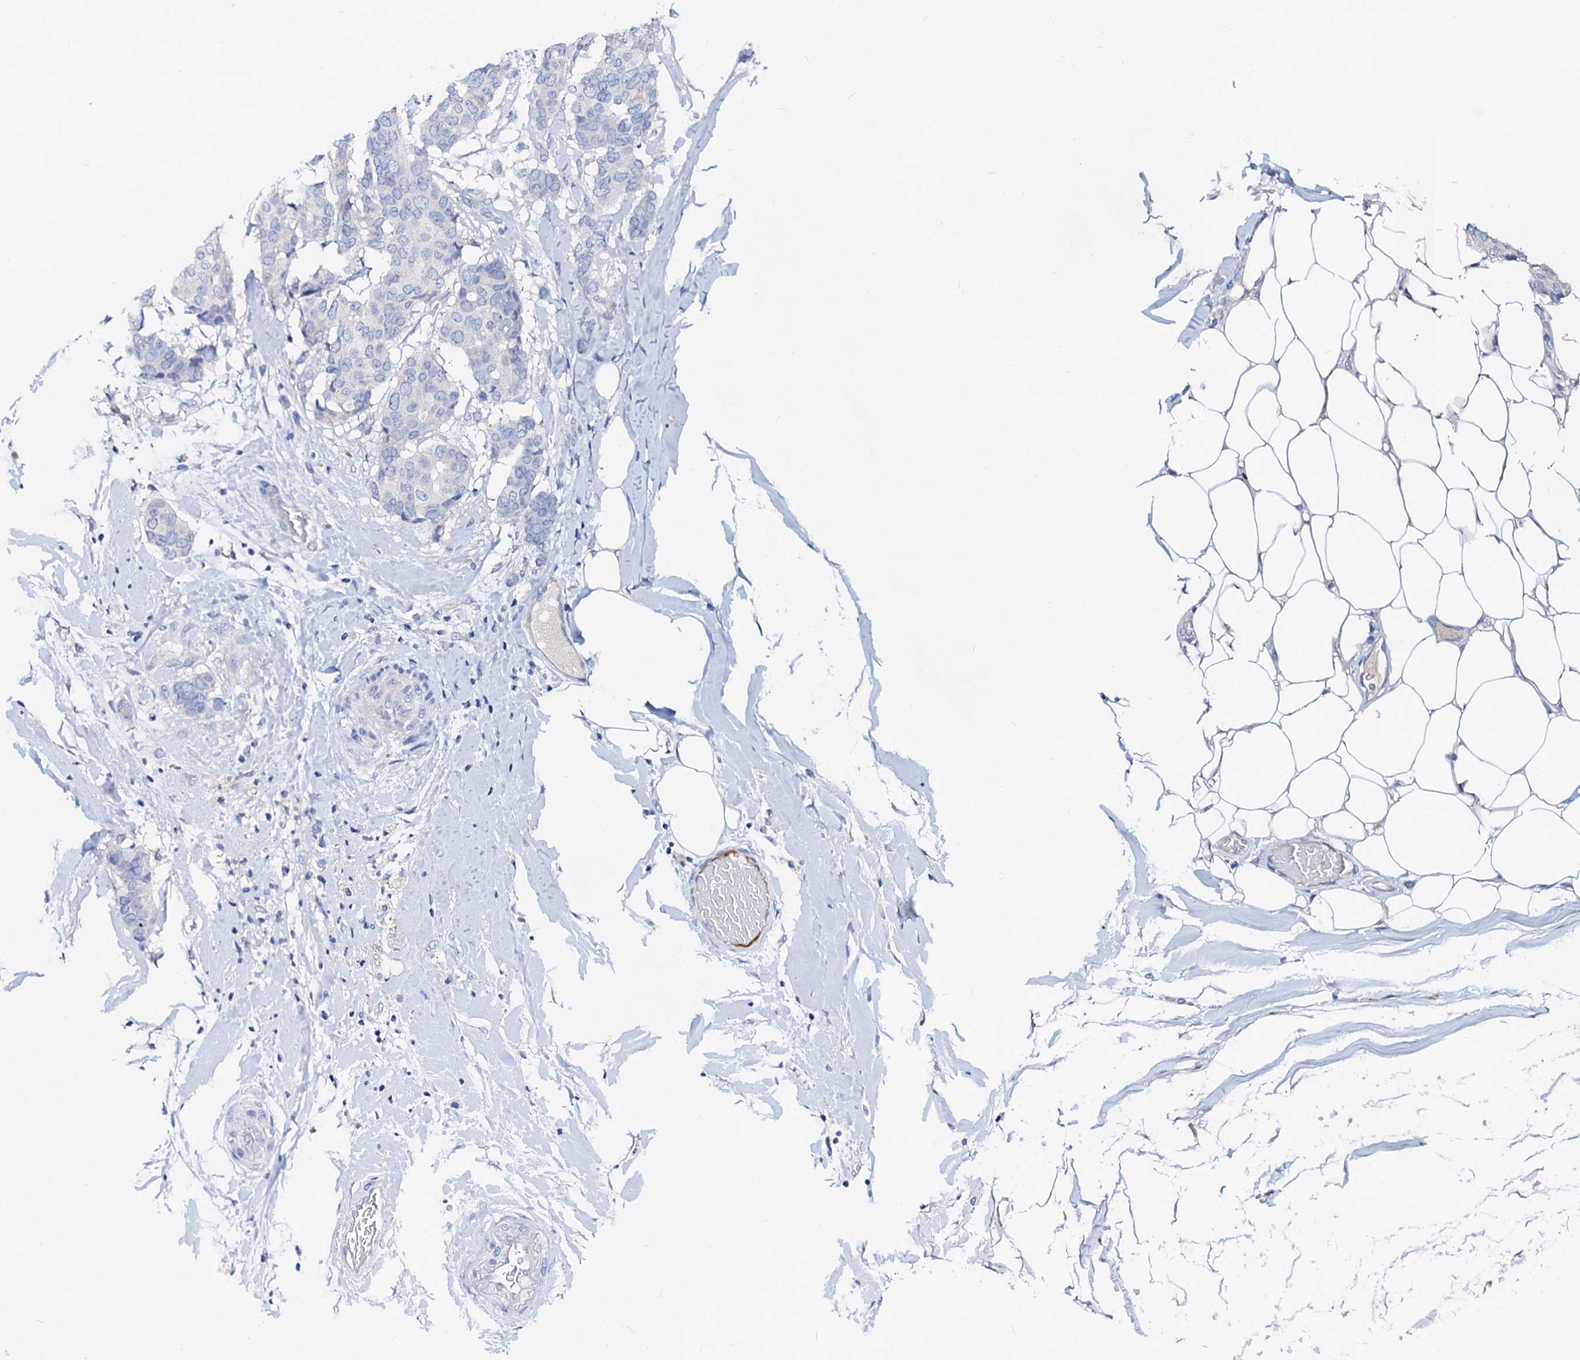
{"staining": {"intensity": "negative", "quantity": "none", "location": "none"}, "tissue": "breast cancer", "cell_type": "Tumor cells", "image_type": "cancer", "snomed": [{"axis": "morphology", "description": "Duct carcinoma"}, {"axis": "topography", "description": "Breast"}], "caption": "Immunohistochemistry (IHC) of breast intraductal carcinoma demonstrates no positivity in tumor cells.", "gene": "SLC10A7", "patient": {"sex": "female", "age": 75}}